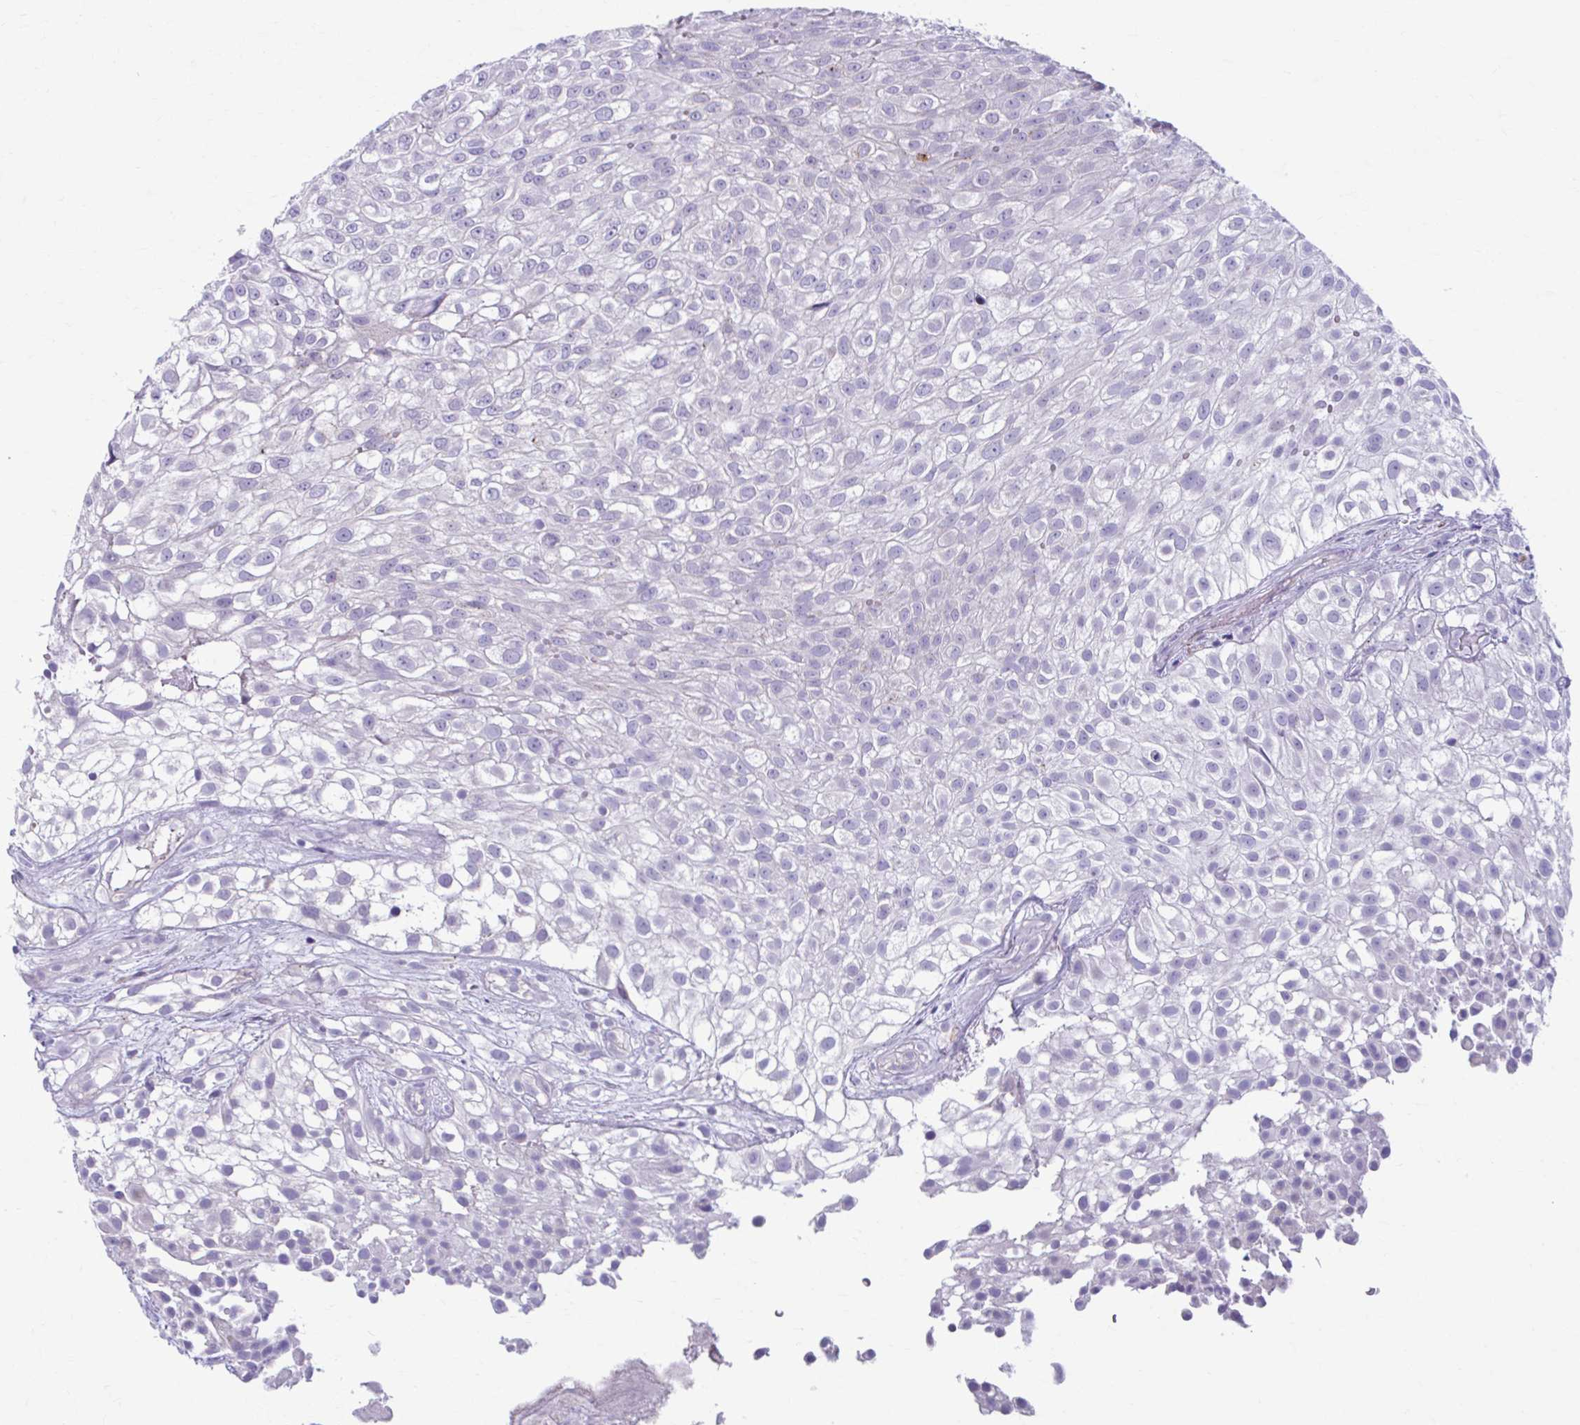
{"staining": {"intensity": "negative", "quantity": "none", "location": "none"}, "tissue": "urothelial cancer", "cell_type": "Tumor cells", "image_type": "cancer", "snomed": [{"axis": "morphology", "description": "Urothelial carcinoma, High grade"}, {"axis": "topography", "description": "Urinary bladder"}], "caption": "A histopathology image of human urothelial carcinoma (high-grade) is negative for staining in tumor cells. (DAB immunohistochemistry visualized using brightfield microscopy, high magnification).", "gene": "C12orf71", "patient": {"sex": "male", "age": 56}}